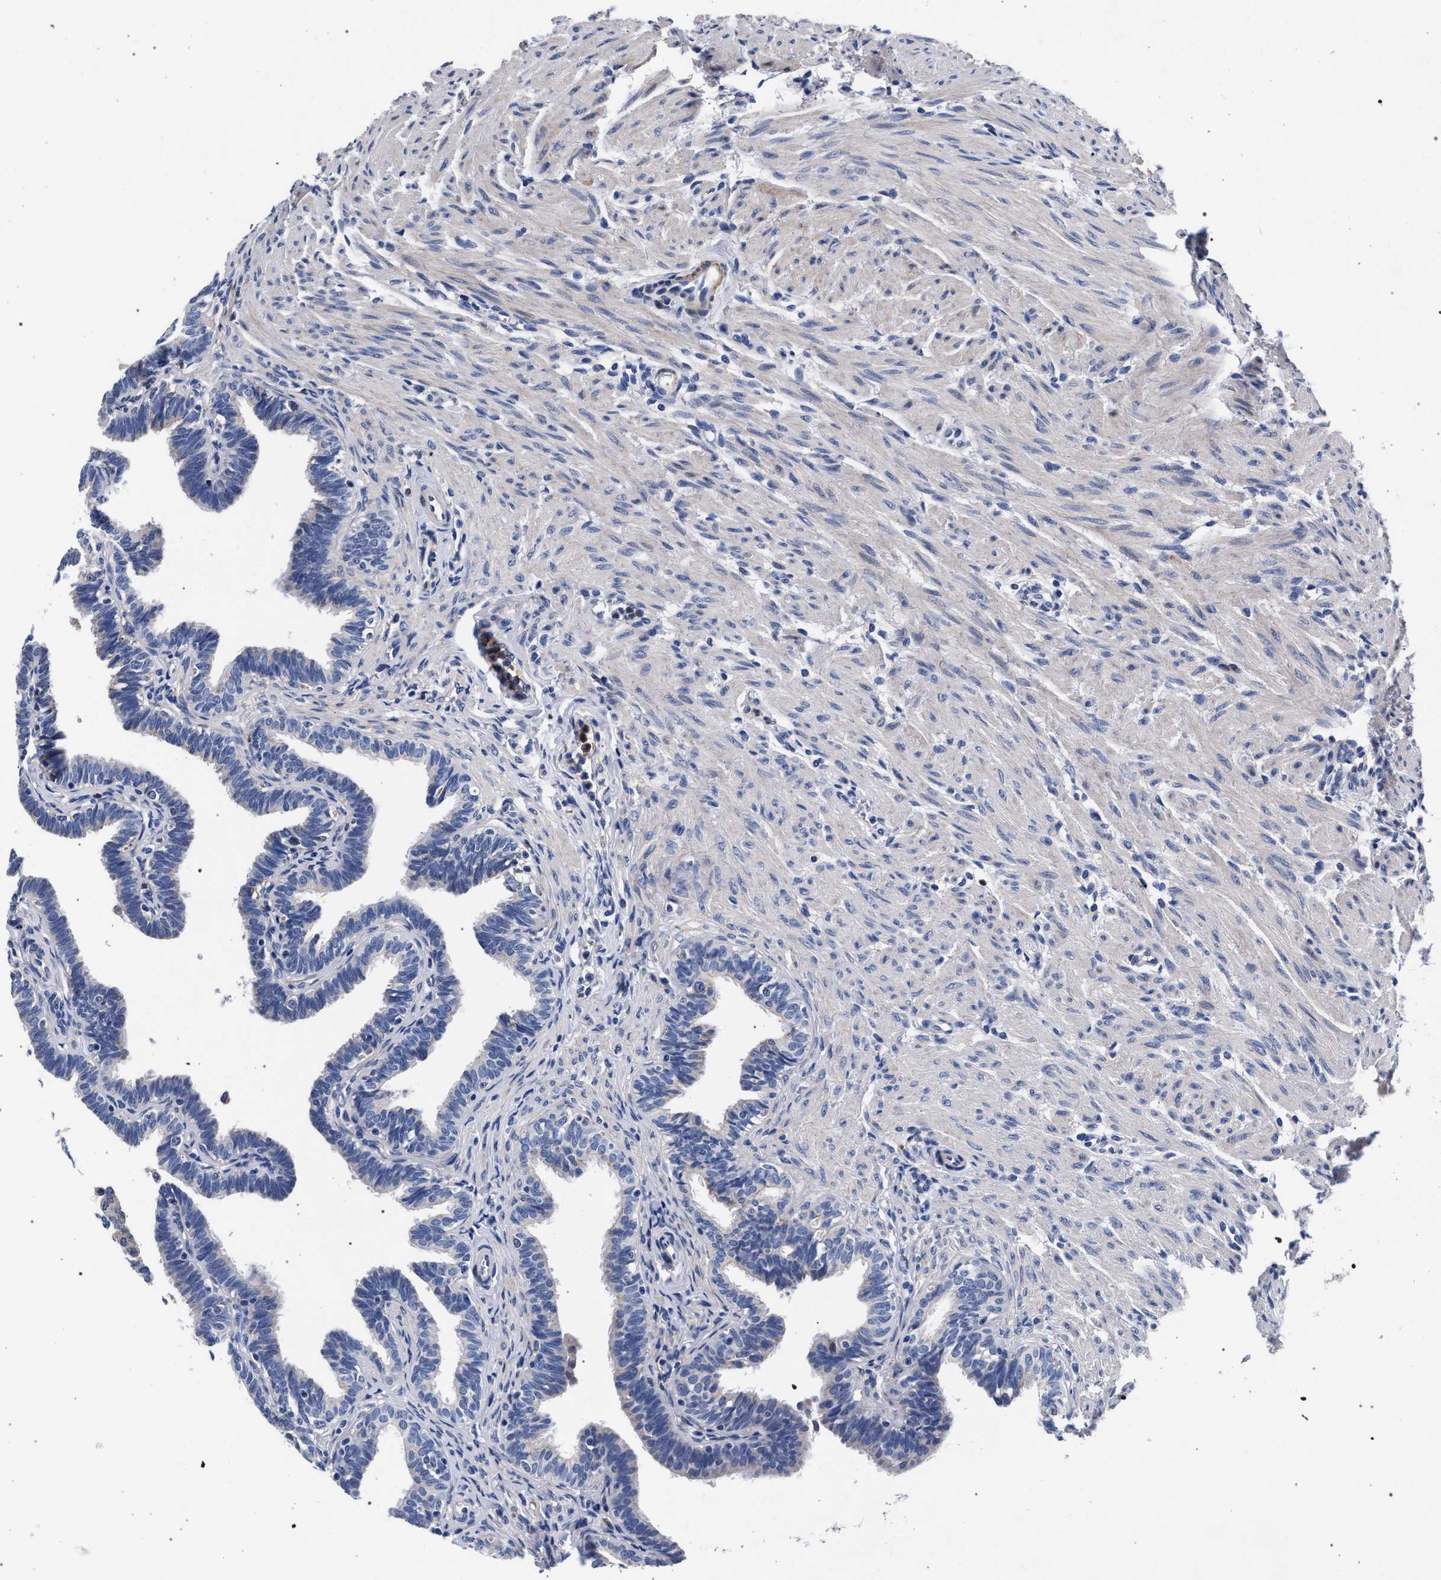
{"staining": {"intensity": "weak", "quantity": "<25%", "location": "cytoplasmic/membranous"}, "tissue": "fallopian tube", "cell_type": "Glandular cells", "image_type": "normal", "snomed": [{"axis": "morphology", "description": "Normal tissue, NOS"}, {"axis": "topography", "description": "Fallopian tube"}, {"axis": "topography", "description": "Ovary"}], "caption": "DAB immunohistochemical staining of normal human fallopian tube shows no significant staining in glandular cells.", "gene": "ACOX1", "patient": {"sex": "female", "age": 23}}